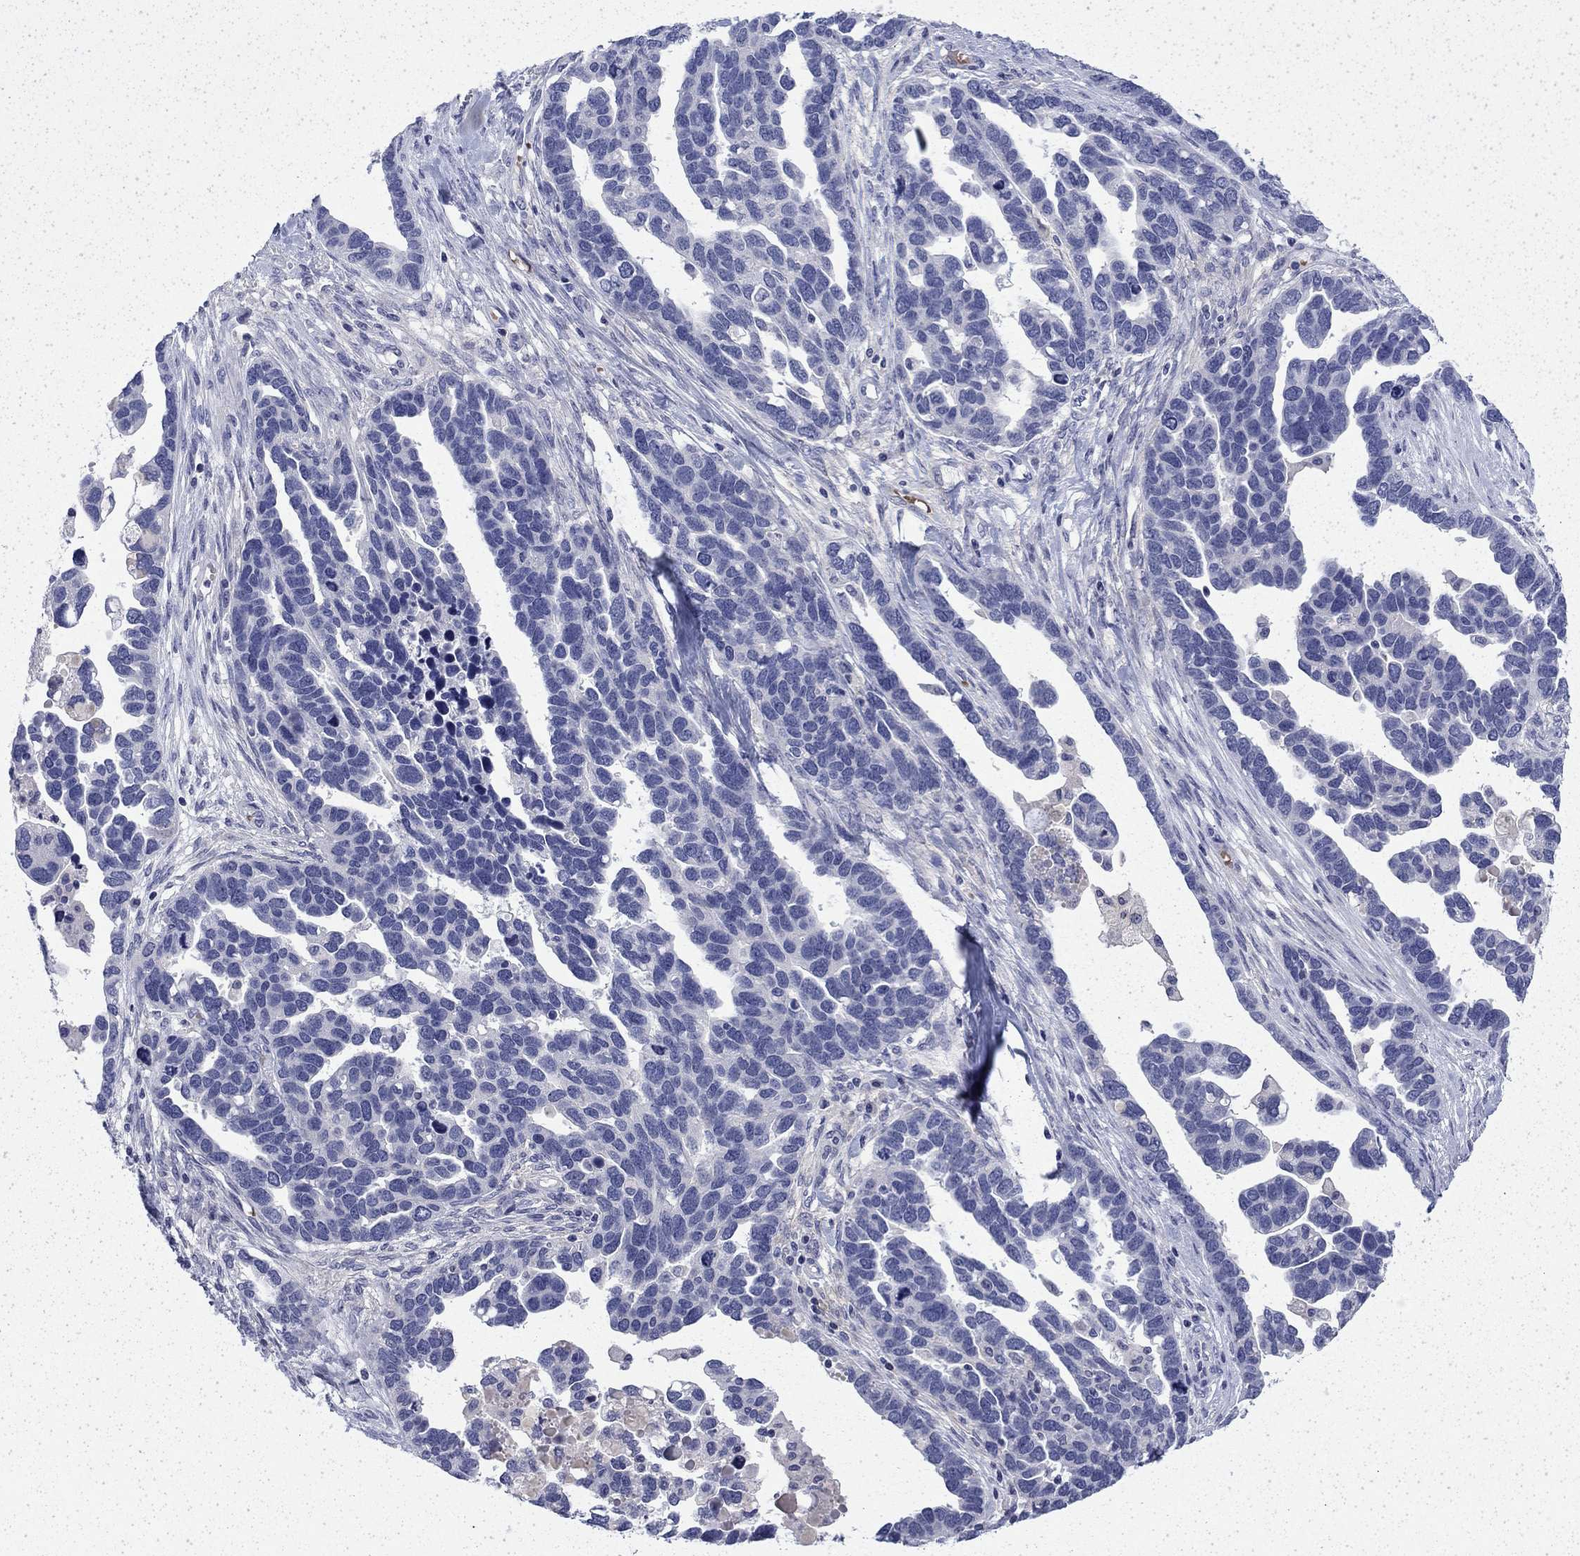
{"staining": {"intensity": "negative", "quantity": "none", "location": "none"}, "tissue": "ovarian cancer", "cell_type": "Tumor cells", "image_type": "cancer", "snomed": [{"axis": "morphology", "description": "Cystadenocarcinoma, serous, NOS"}, {"axis": "topography", "description": "Ovary"}], "caption": "IHC of serous cystadenocarcinoma (ovarian) shows no staining in tumor cells. (DAB (3,3'-diaminobenzidine) IHC visualized using brightfield microscopy, high magnification).", "gene": "ENPP6", "patient": {"sex": "female", "age": 54}}